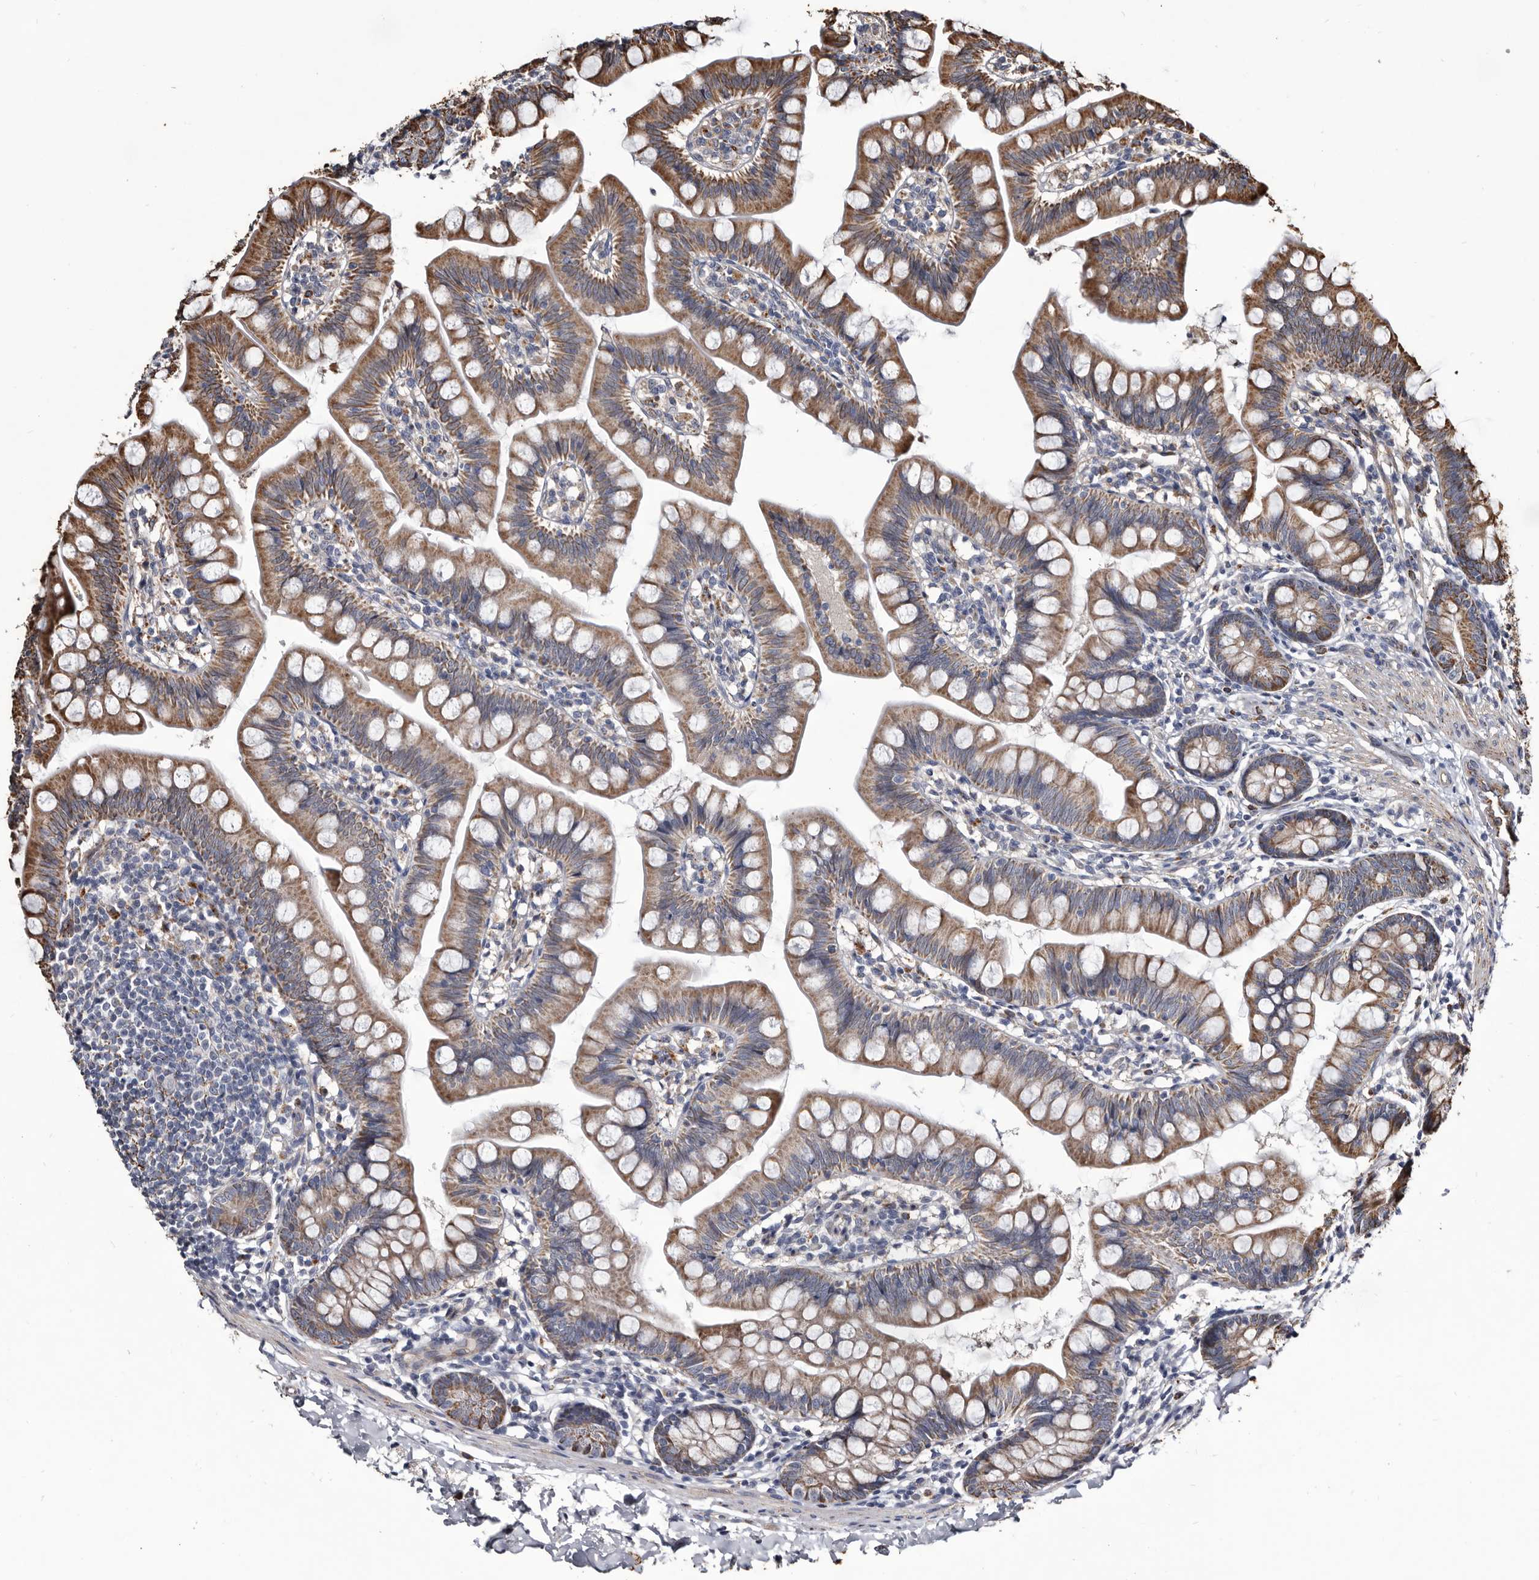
{"staining": {"intensity": "moderate", "quantity": ">75%", "location": "cytoplasmic/membranous"}, "tissue": "small intestine", "cell_type": "Glandular cells", "image_type": "normal", "snomed": [{"axis": "morphology", "description": "Normal tissue, NOS"}, {"axis": "topography", "description": "Small intestine"}], "caption": "Immunohistochemistry (DAB (3,3'-diaminobenzidine)) staining of benign human small intestine demonstrates moderate cytoplasmic/membranous protein staining in approximately >75% of glandular cells. (IHC, brightfield microscopy, high magnification).", "gene": "CTSA", "patient": {"sex": "male", "age": 7}}